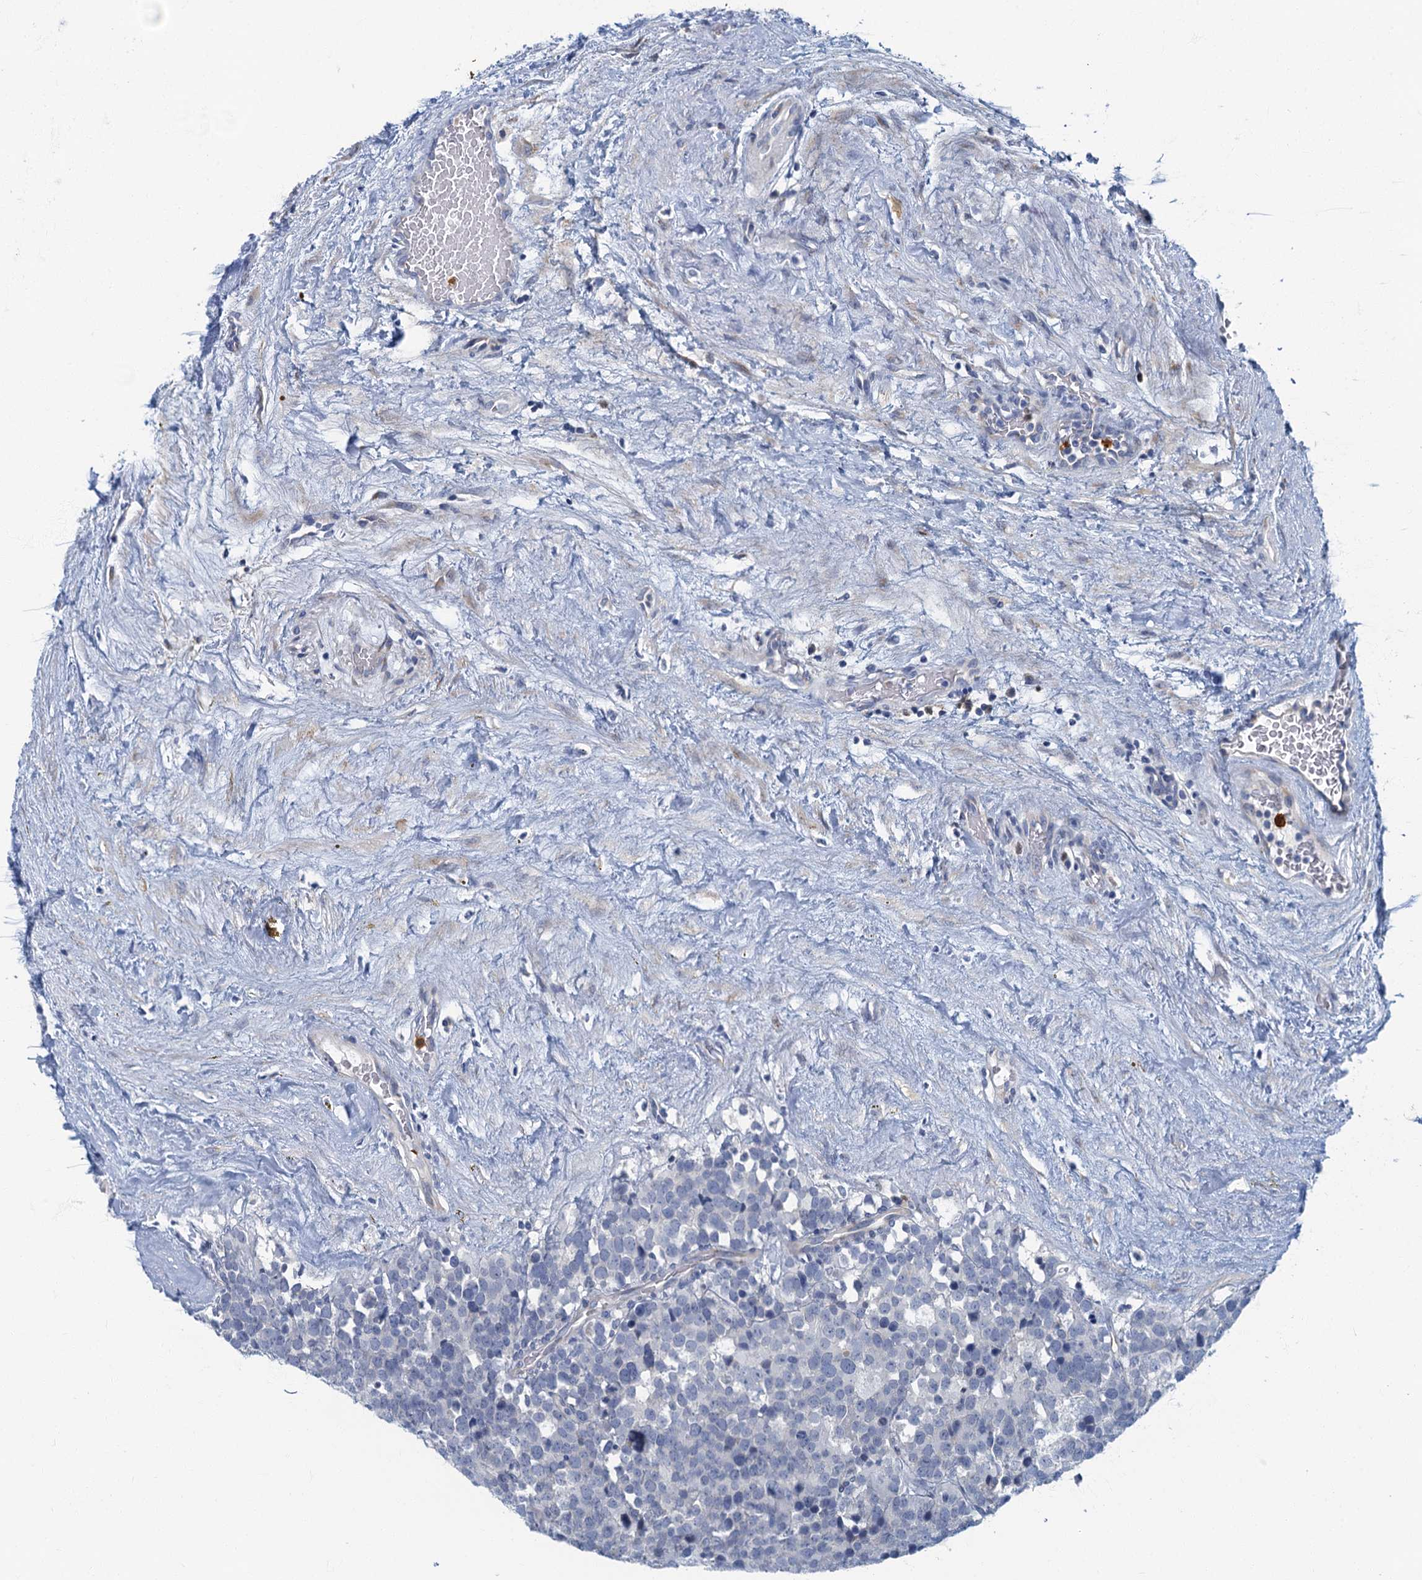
{"staining": {"intensity": "negative", "quantity": "none", "location": "none"}, "tissue": "testis cancer", "cell_type": "Tumor cells", "image_type": "cancer", "snomed": [{"axis": "morphology", "description": "Seminoma, NOS"}, {"axis": "topography", "description": "Testis"}], "caption": "This is an IHC photomicrograph of testis cancer. There is no expression in tumor cells.", "gene": "ANKDD1A", "patient": {"sex": "male", "age": 71}}